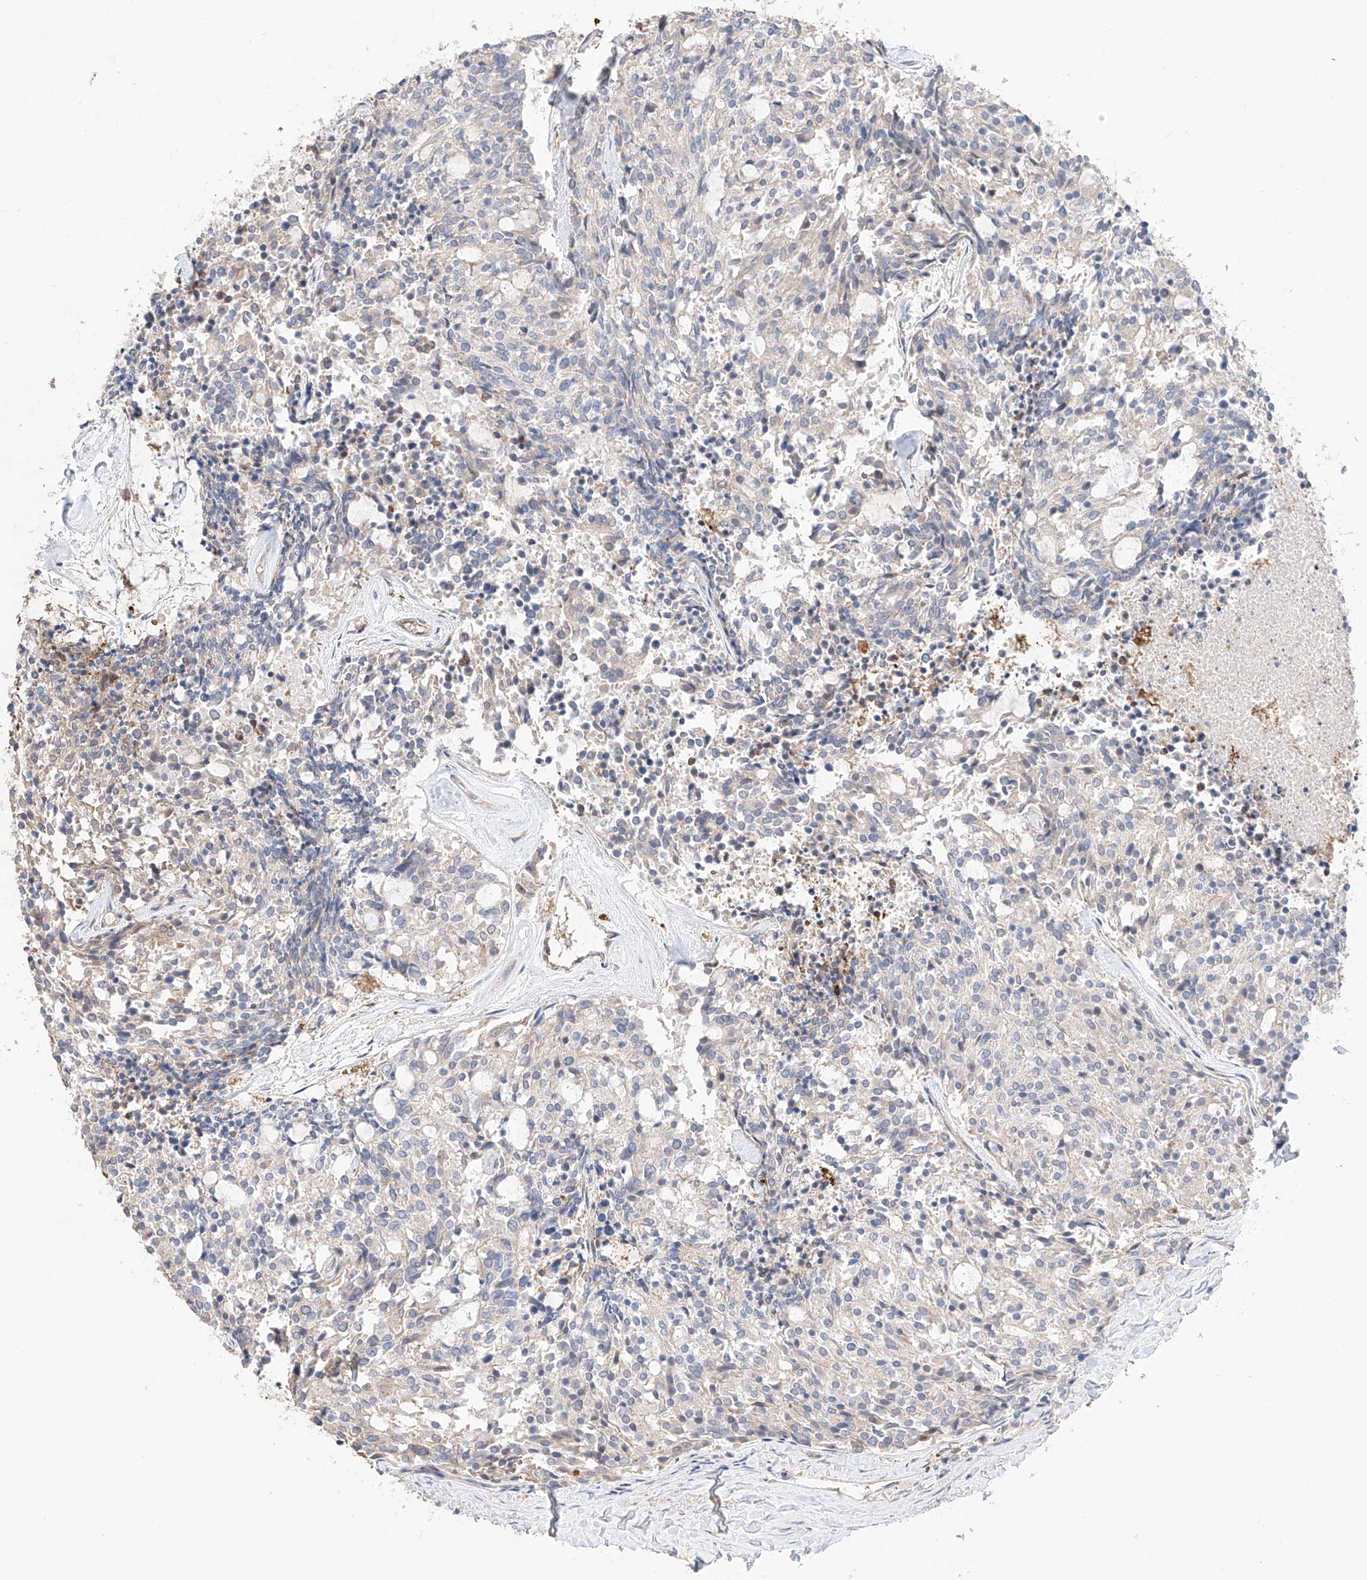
{"staining": {"intensity": "negative", "quantity": "none", "location": "none"}, "tissue": "carcinoid", "cell_type": "Tumor cells", "image_type": "cancer", "snomed": [{"axis": "morphology", "description": "Carcinoid, malignant, NOS"}, {"axis": "topography", "description": "Pancreas"}], "caption": "Immunohistochemistry (IHC) histopathology image of neoplastic tissue: human carcinoid stained with DAB (3,3'-diaminobenzidine) demonstrates no significant protein staining in tumor cells.", "gene": "MOSPD1", "patient": {"sex": "female", "age": 54}}